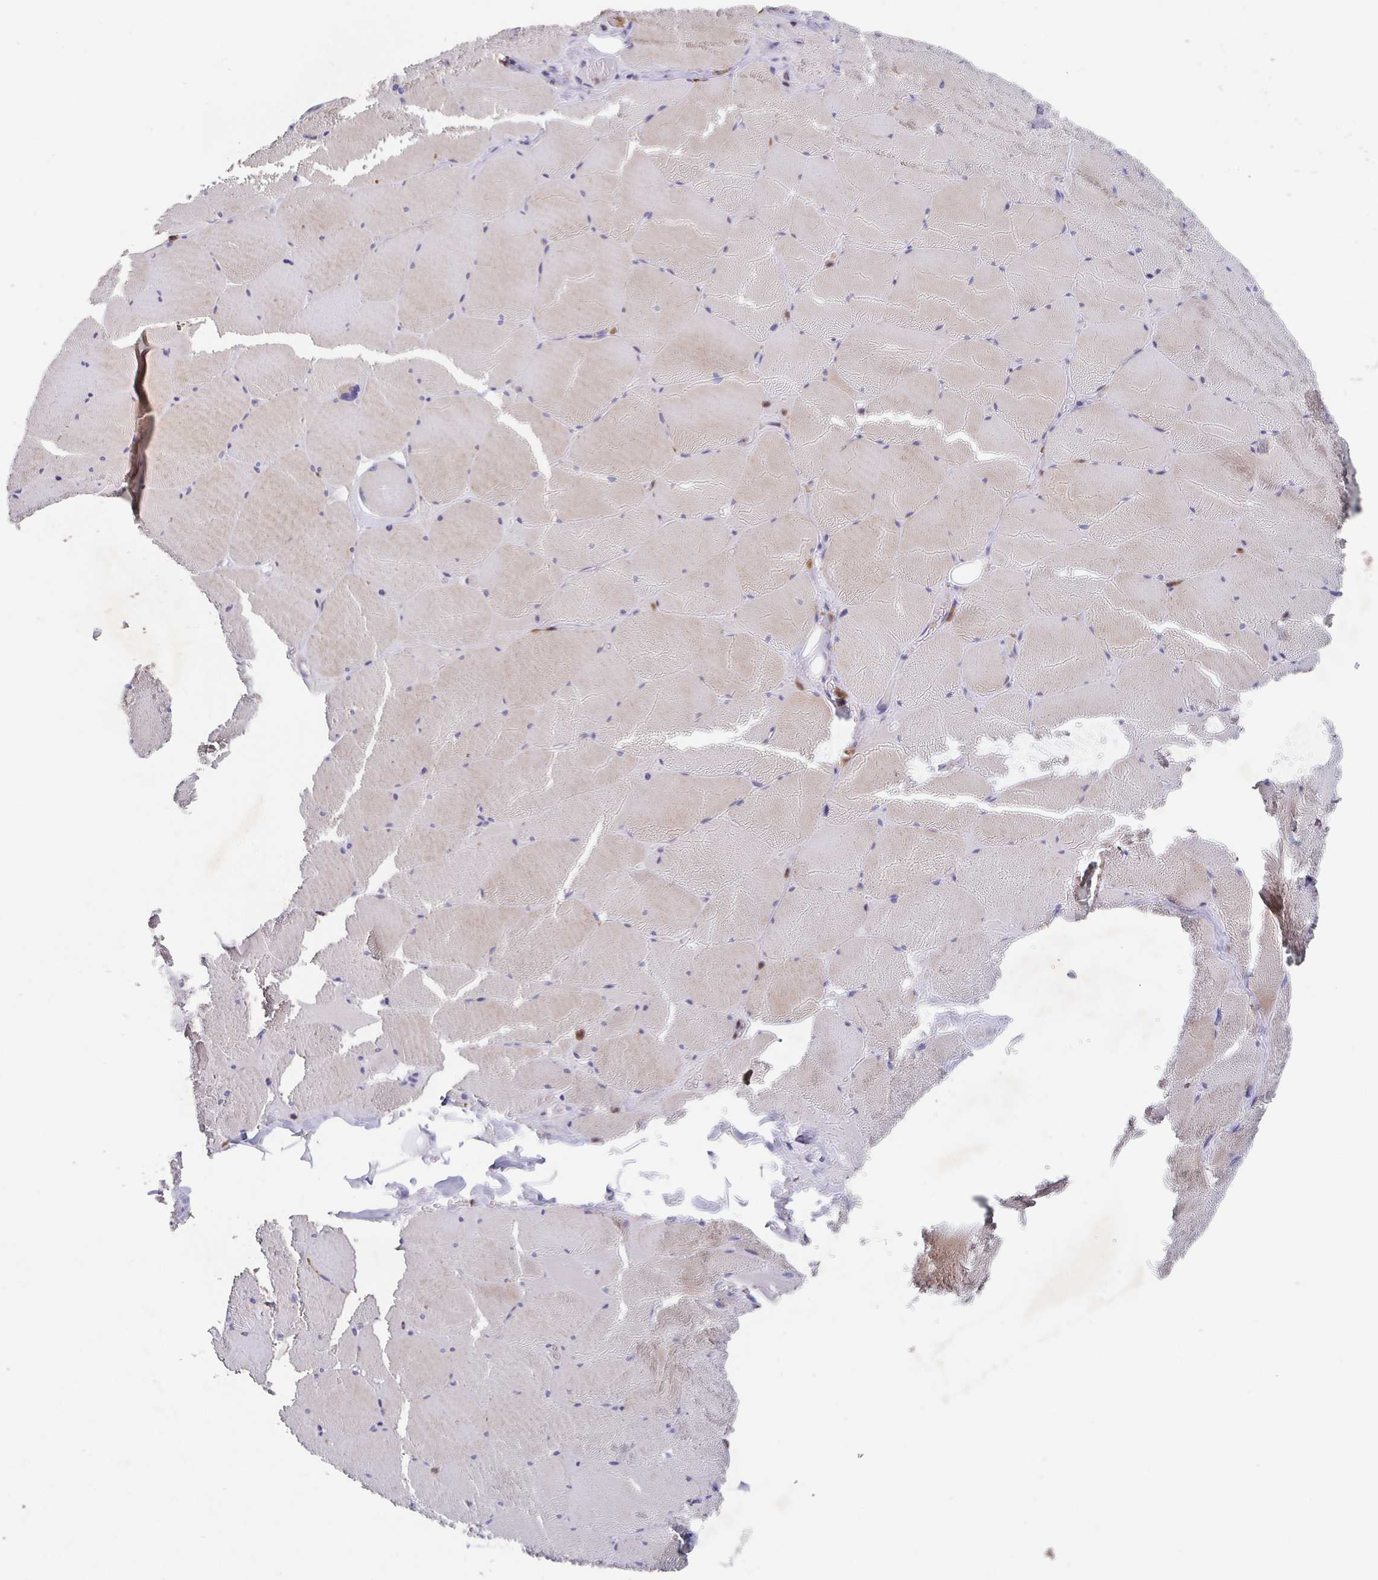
{"staining": {"intensity": "weak", "quantity": "<25%", "location": "cytoplasmic/membranous"}, "tissue": "skeletal muscle", "cell_type": "Myocytes", "image_type": "normal", "snomed": [{"axis": "morphology", "description": "Normal tissue, NOS"}, {"axis": "topography", "description": "Skeletal muscle"}, {"axis": "topography", "description": "Head-Neck"}], "caption": "High power microscopy image of an immunohistochemistry micrograph of unremarkable skeletal muscle, revealing no significant expression in myocytes. (DAB immunohistochemistry (IHC), high magnification).", "gene": "CDC42BPG", "patient": {"sex": "male", "age": 66}}